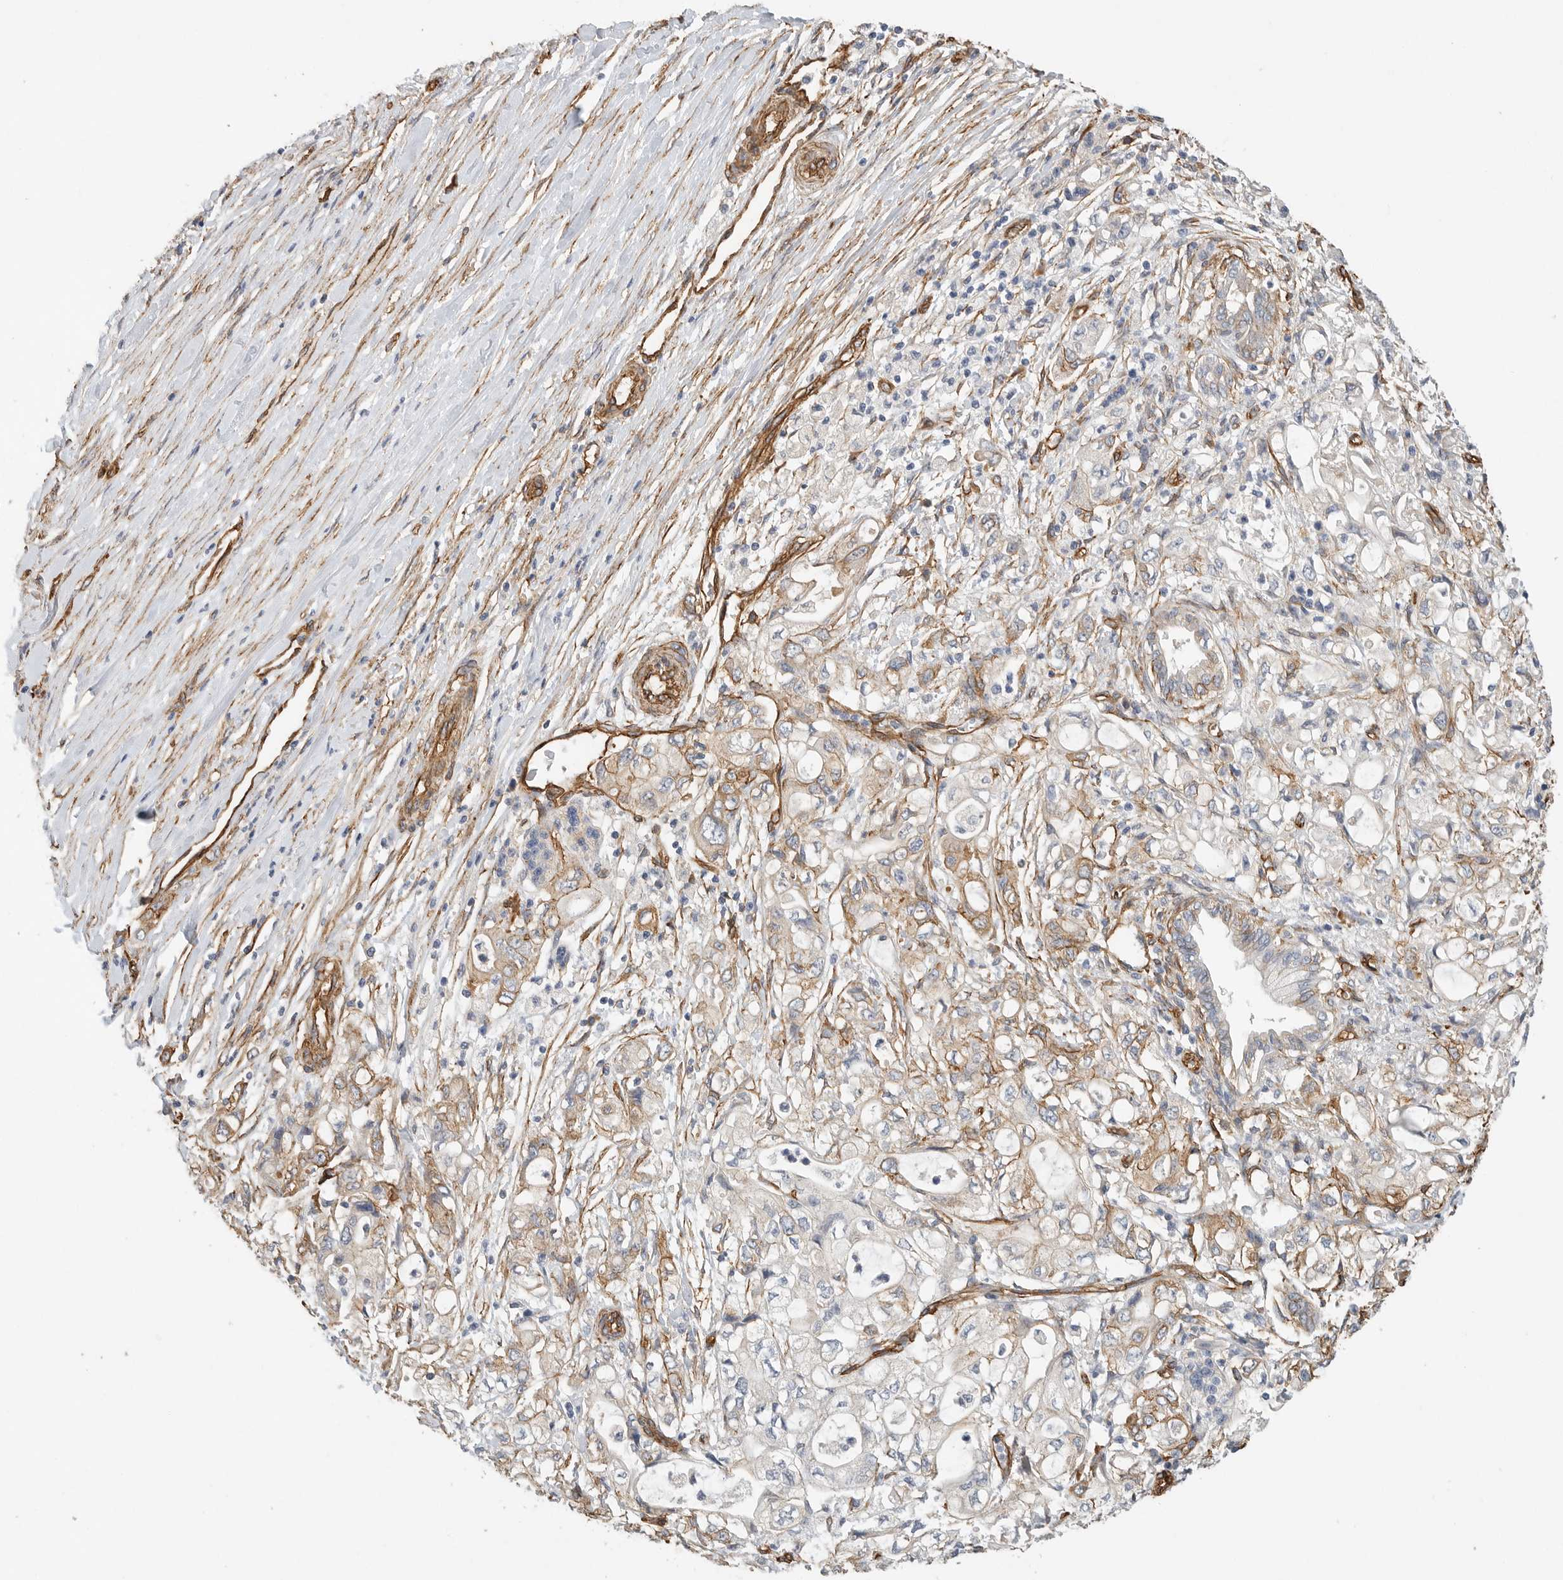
{"staining": {"intensity": "weak", "quantity": "<25%", "location": "cytoplasmic/membranous"}, "tissue": "pancreatic cancer", "cell_type": "Tumor cells", "image_type": "cancer", "snomed": [{"axis": "morphology", "description": "Adenocarcinoma, NOS"}, {"axis": "topography", "description": "Pancreas"}], "caption": "This is a micrograph of immunohistochemistry staining of pancreatic cancer, which shows no positivity in tumor cells. The staining was performed using DAB to visualize the protein expression in brown, while the nuclei were stained in blue with hematoxylin (Magnification: 20x).", "gene": "JMJD4", "patient": {"sex": "male", "age": 79}}